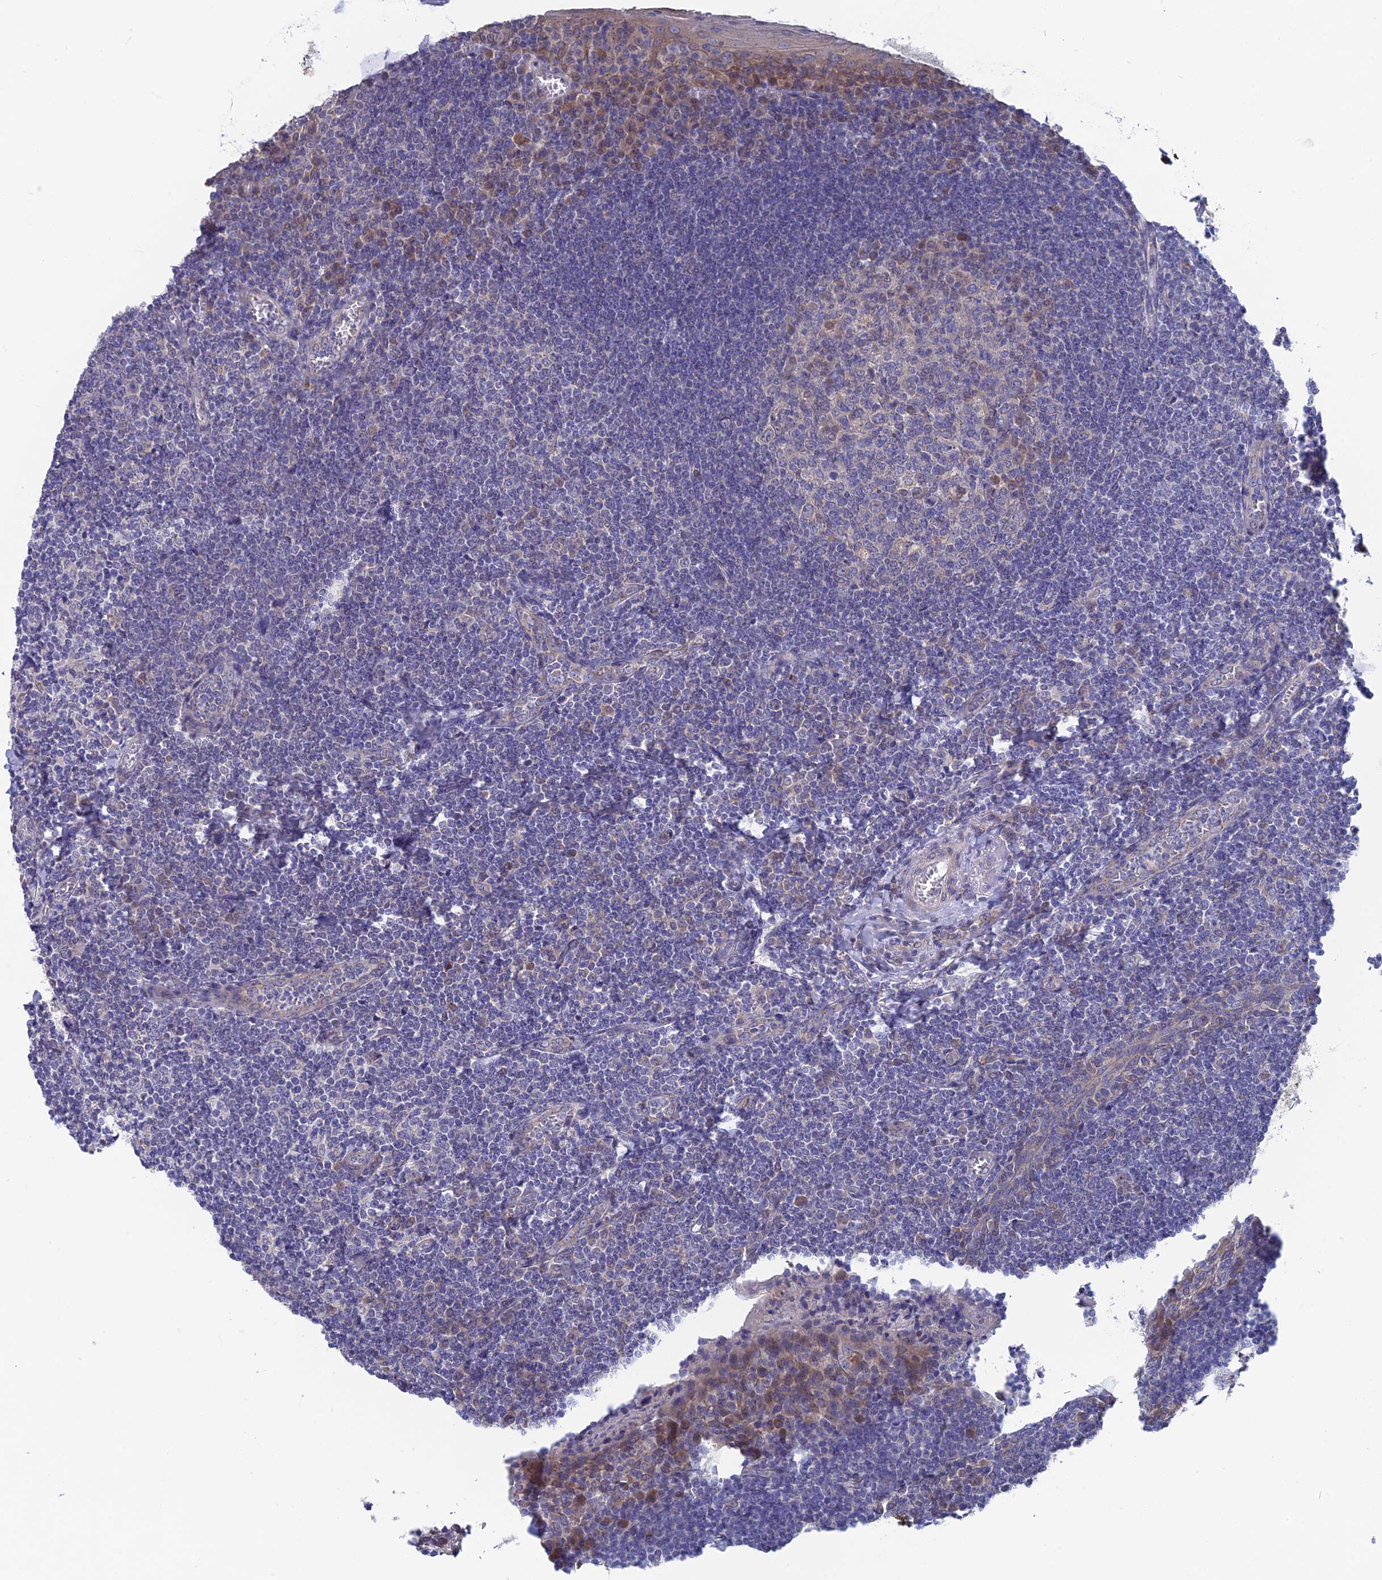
{"staining": {"intensity": "weak", "quantity": "<25%", "location": "cytoplasmic/membranous,nuclear"}, "tissue": "tonsil", "cell_type": "Germinal center cells", "image_type": "normal", "snomed": [{"axis": "morphology", "description": "Normal tissue, NOS"}, {"axis": "topography", "description": "Tonsil"}], "caption": "An immunohistochemistry micrograph of unremarkable tonsil is shown. There is no staining in germinal center cells of tonsil. The staining is performed using DAB (3,3'-diaminobenzidine) brown chromogen with nuclei counter-stained in using hematoxylin.", "gene": "AK4P3", "patient": {"sex": "male", "age": 27}}